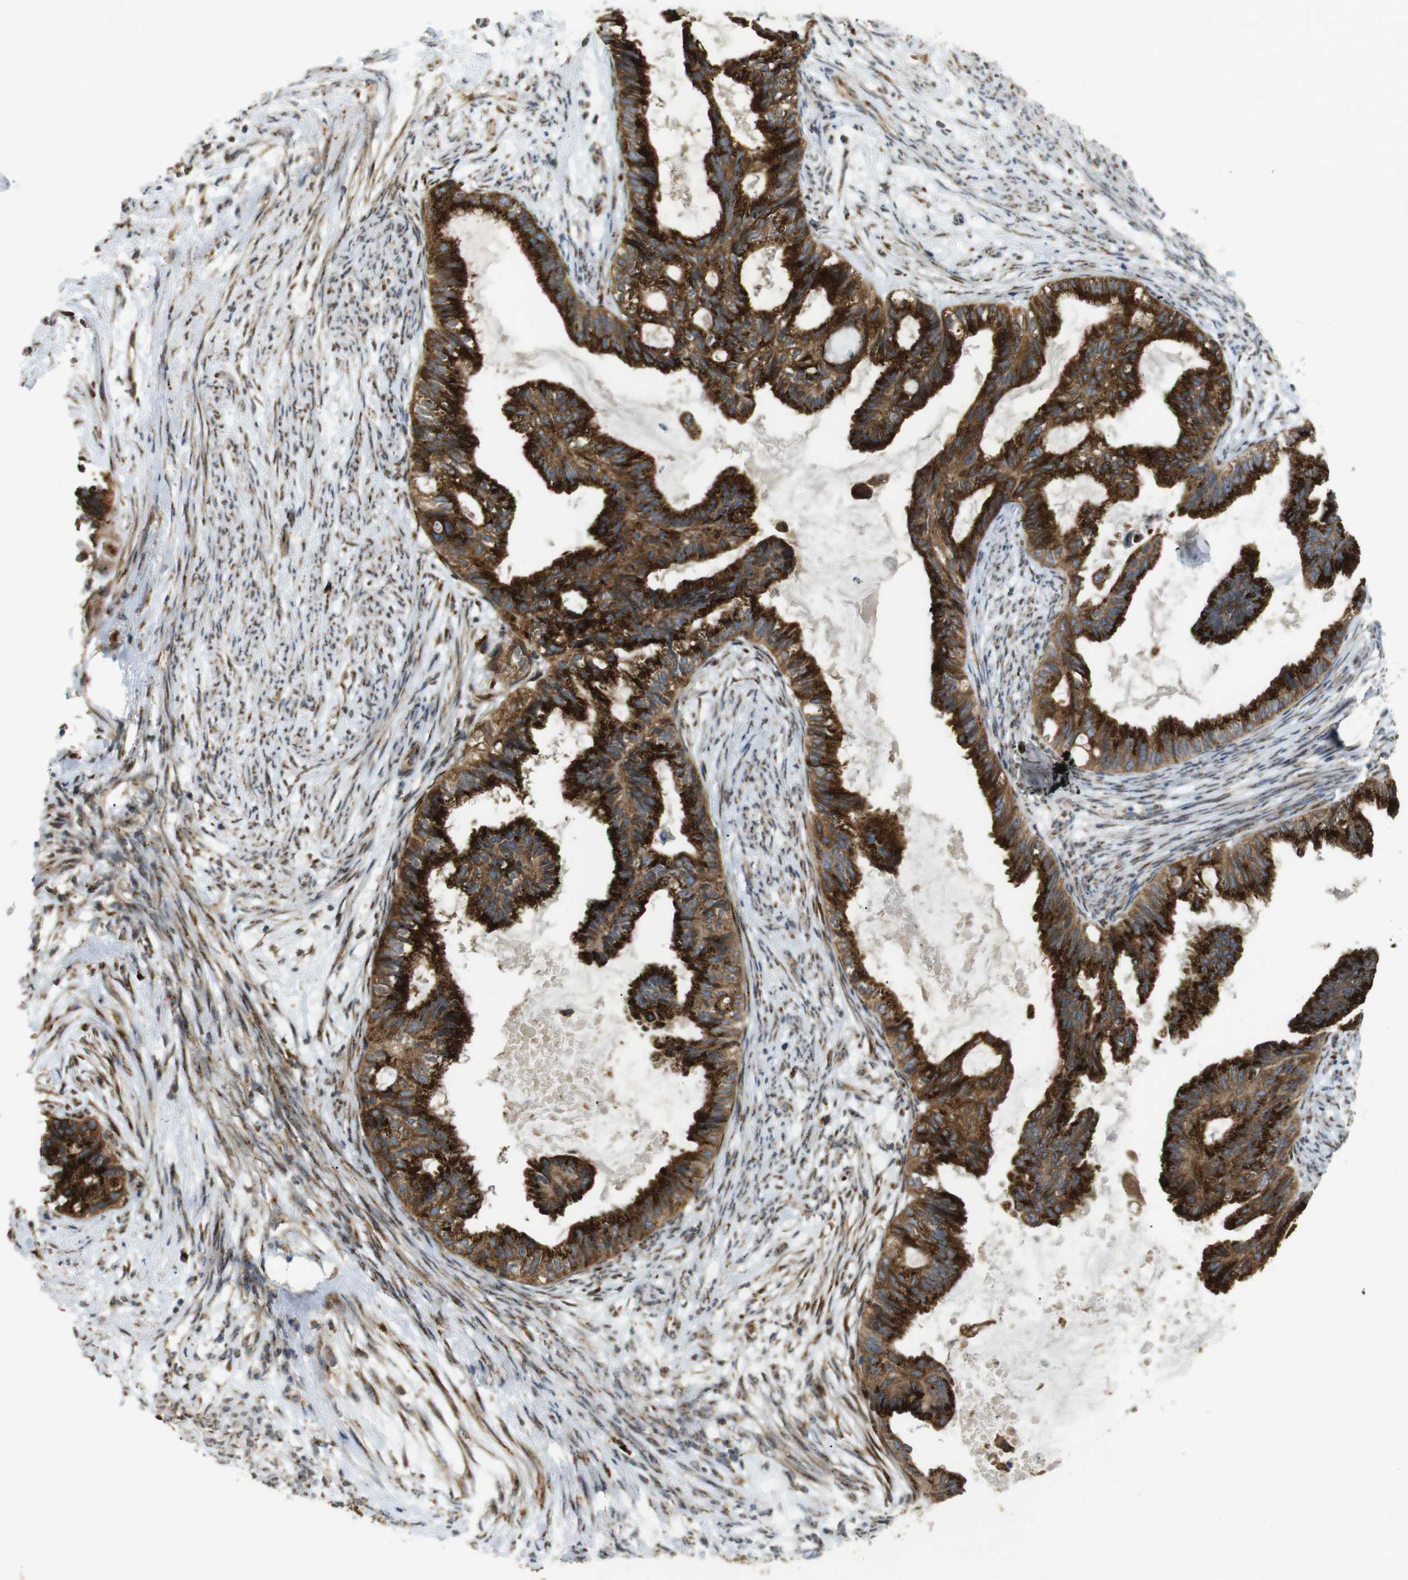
{"staining": {"intensity": "strong", "quantity": ">75%", "location": "cytoplasmic/membranous"}, "tissue": "cervical cancer", "cell_type": "Tumor cells", "image_type": "cancer", "snomed": [{"axis": "morphology", "description": "Normal tissue, NOS"}, {"axis": "morphology", "description": "Adenocarcinoma, NOS"}, {"axis": "topography", "description": "Cervix"}, {"axis": "topography", "description": "Endometrium"}], "caption": "High-magnification brightfield microscopy of cervical adenocarcinoma stained with DAB (3,3'-diaminobenzidine) (brown) and counterstained with hematoxylin (blue). tumor cells exhibit strong cytoplasmic/membranous staining is seen in about>75% of cells.", "gene": "TMEM143", "patient": {"sex": "female", "age": 86}}